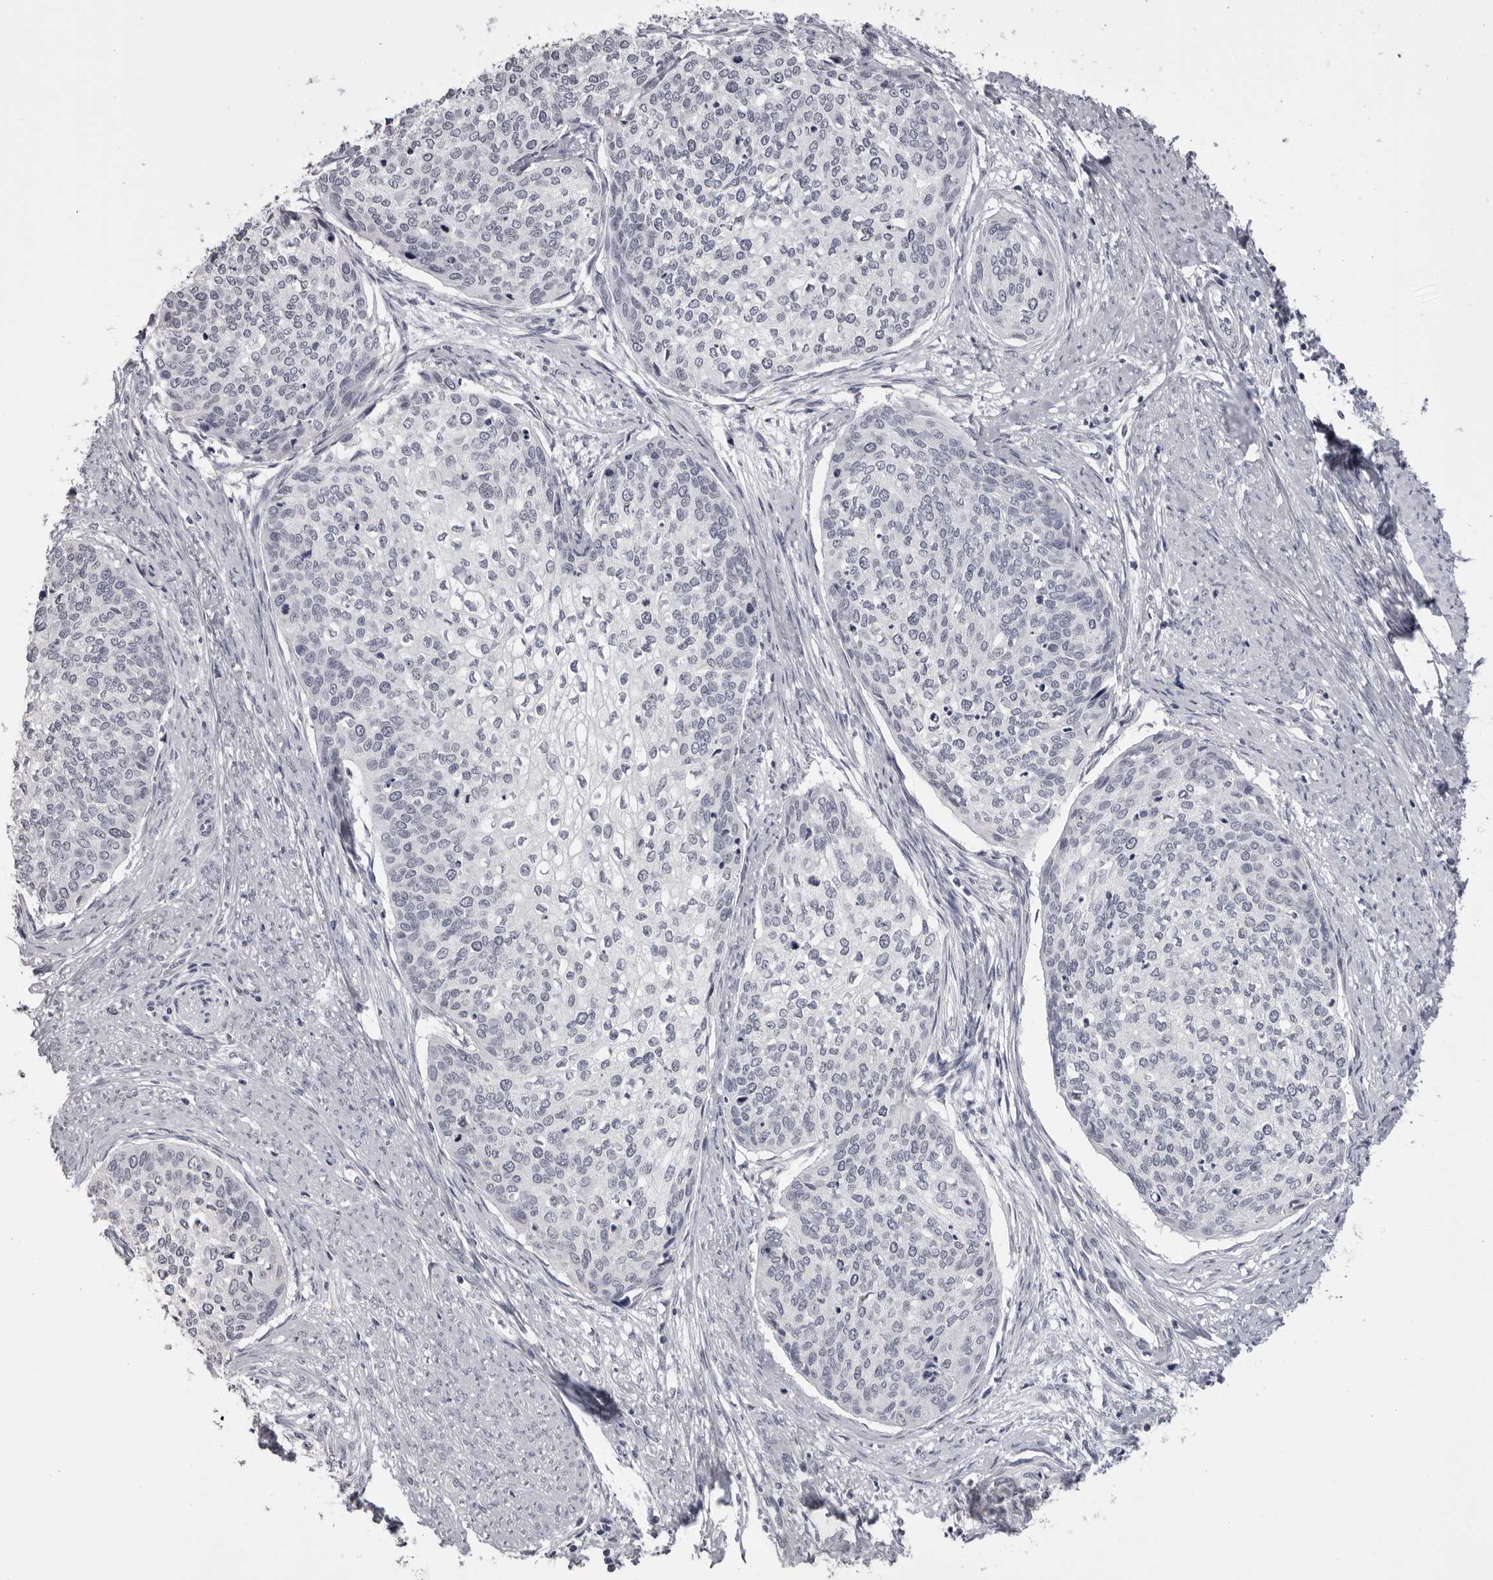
{"staining": {"intensity": "negative", "quantity": "none", "location": "none"}, "tissue": "cervical cancer", "cell_type": "Tumor cells", "image_type": "cancer", "snomed": [{"axis": "morphology", "description": "Squamous cell carcinoma, NOS"}, {"axis": "topography", "description": "Cervix"}], "caption": "This image is of squamous cell carcinoma (cervical) stained with immunohistochemistry to label a protein in brown with the nuclei are counter-stained blue. There is no expression in tumor cells. Nuclei are stained in blue.", "gene": "GPN2", "patient": {"sex": "female", "age": 37}}